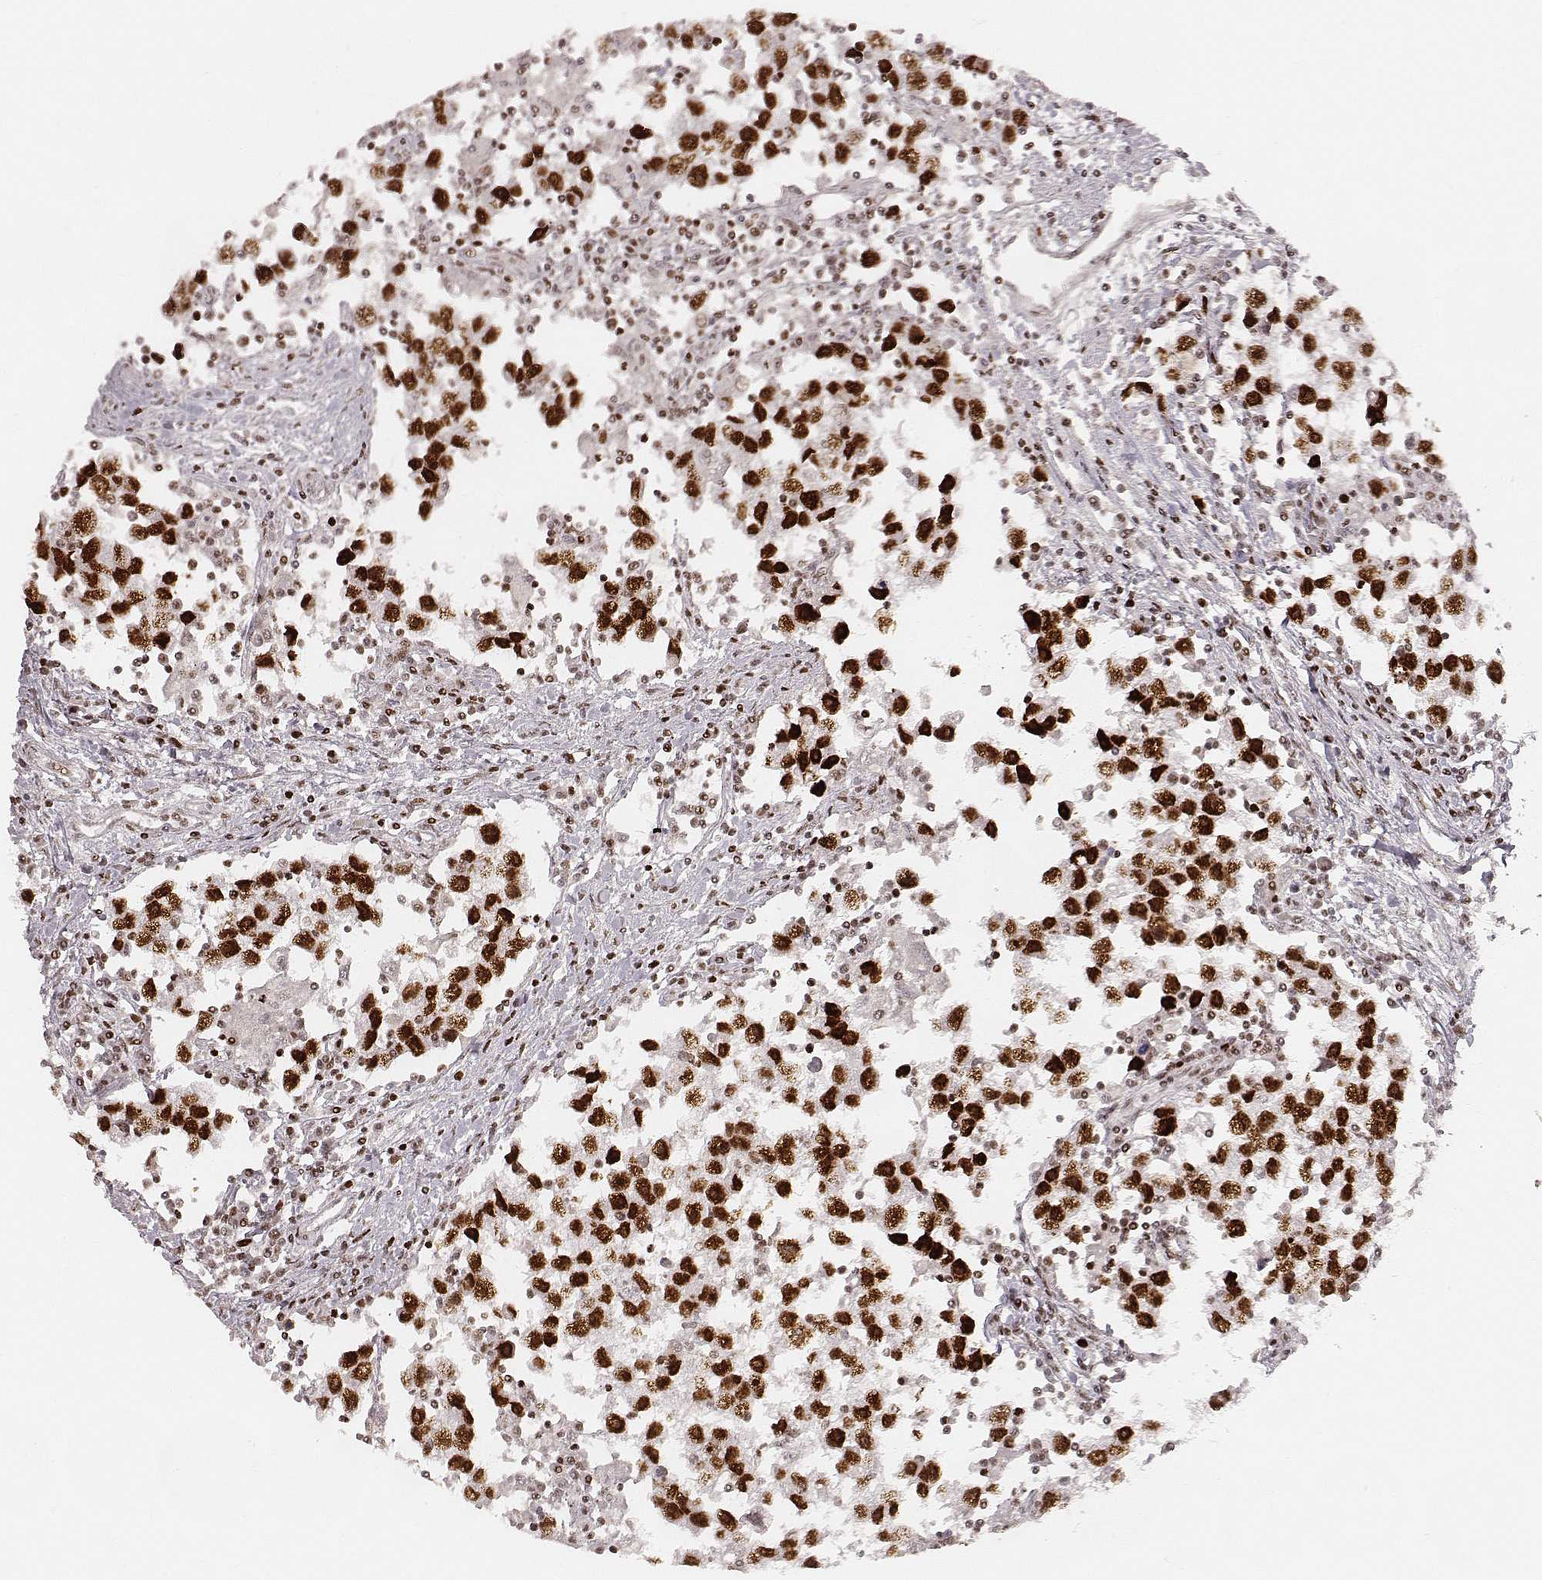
{"staining": {"intensity": "strong", "quantity": ">75%", "location": "nuclear"}, "tissue": "testis cancer", "cell_type": "Tumor cells", "image_type": "cancer", "snomed": [{"axis": "morphology", "description": "Seminoma, NOS"}, {"axis": "topography", "description": "Testis"}], "caption": "Protein staining by IHC shows strong nuclear staining in about >75% of tumor cells in seminoma (testis).", "gene": "HNRNPC", "patient": {"sex": "male", "age": 30}}